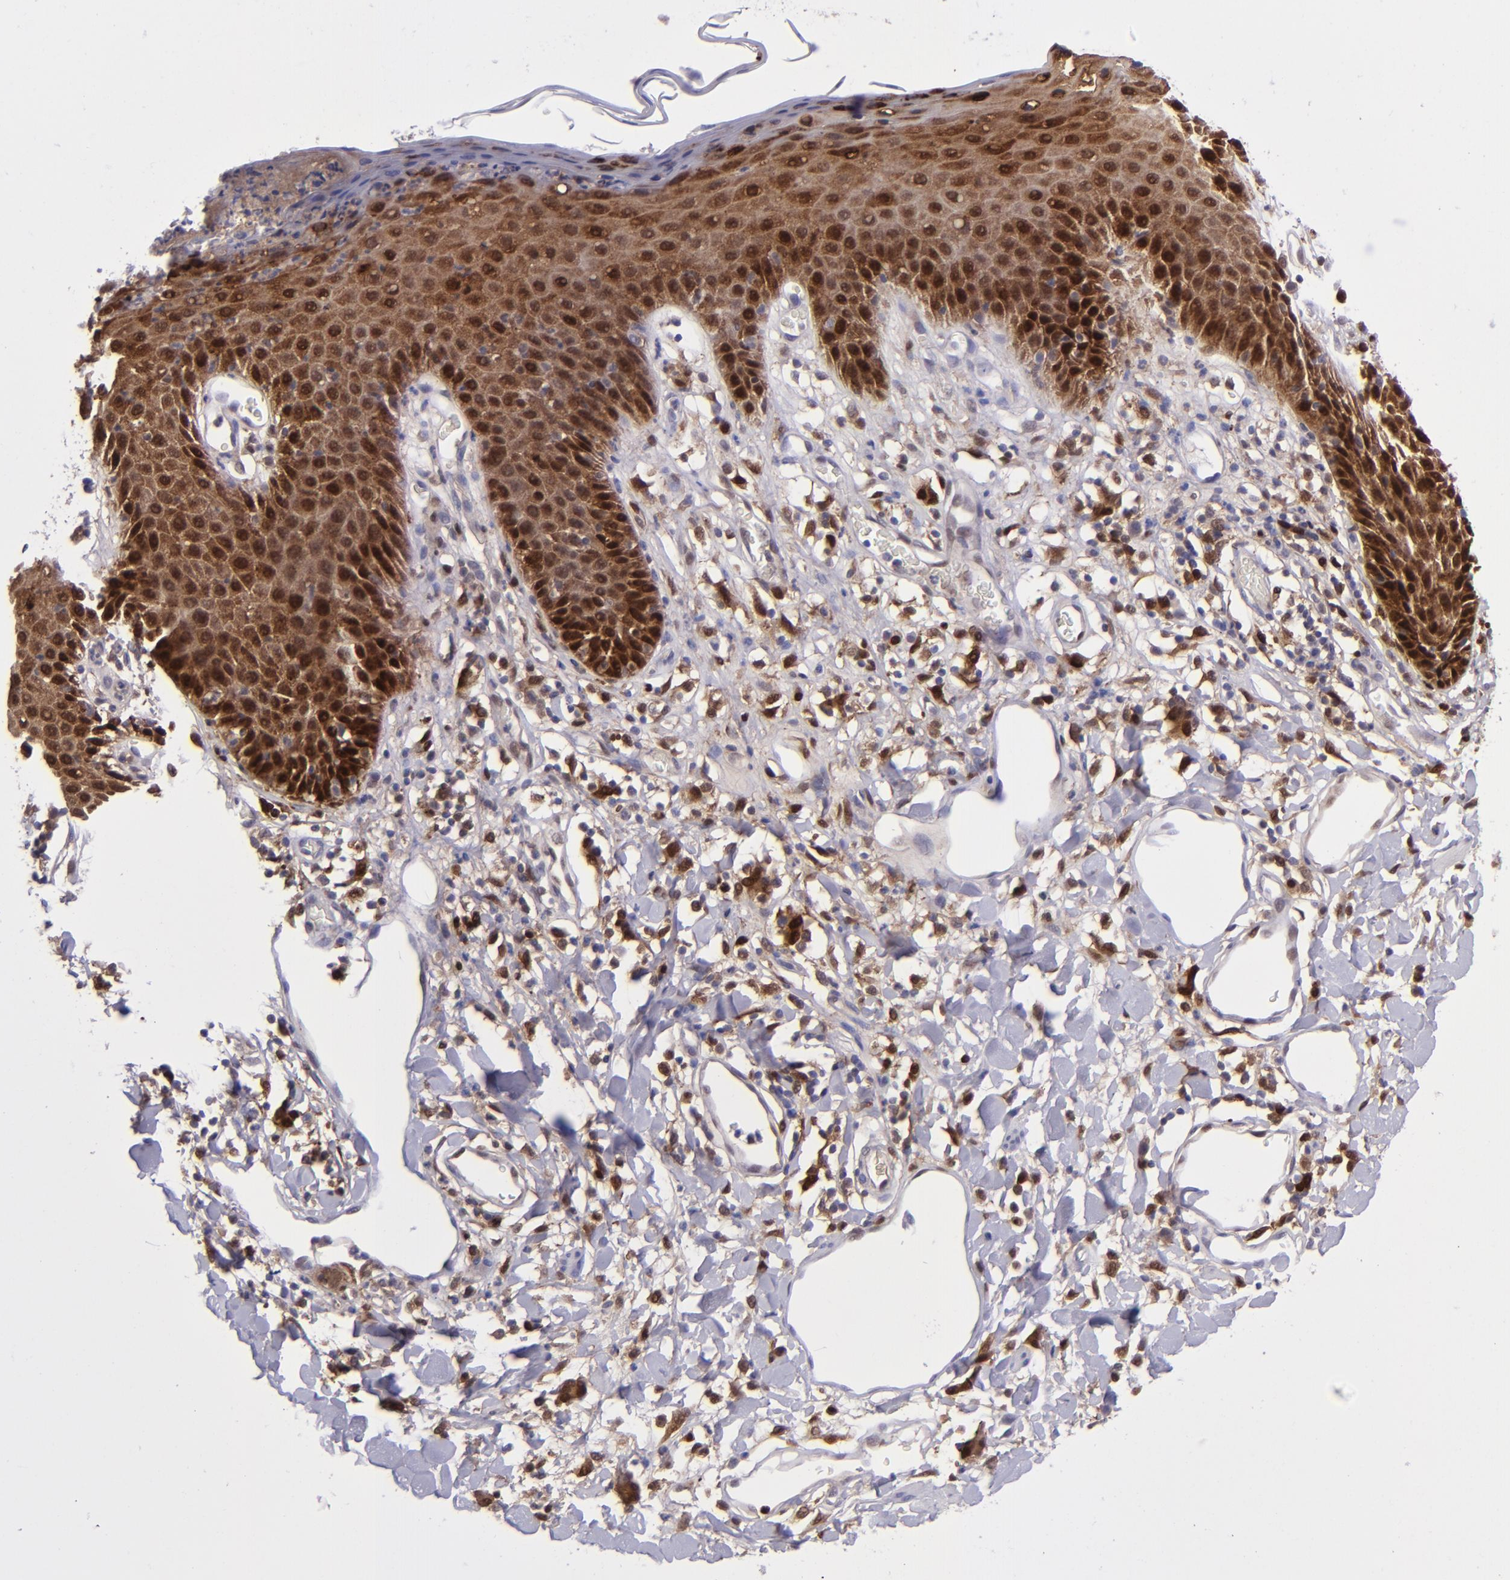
{"staining": {"intensity": "strong", "quantity": ">75%", "location": "cytoplasmic/membranous,nuclear"}, "tissue": "skin", "cell_type": "Epidermal cells", "image_type": "normal", "snomed": [{"axis": "morphology", "description": "Normal tissue, NOS"}, {"axis": "topography", "description": "Vulva"}, {"axis": "topography", "description": "Peripheral nerve tissue"}], "caption": "High-magnification brightfield microscopy of normal skin stained with DAB (brown) and counterstained with hematoxylin (blue). epidermal cells exhibit strong cytoplasmic/membranous,nuclear expression is appreciated in about>75% of cells.", "gene": "TYMP", "patient": {"sex": "female", "age": 68}}